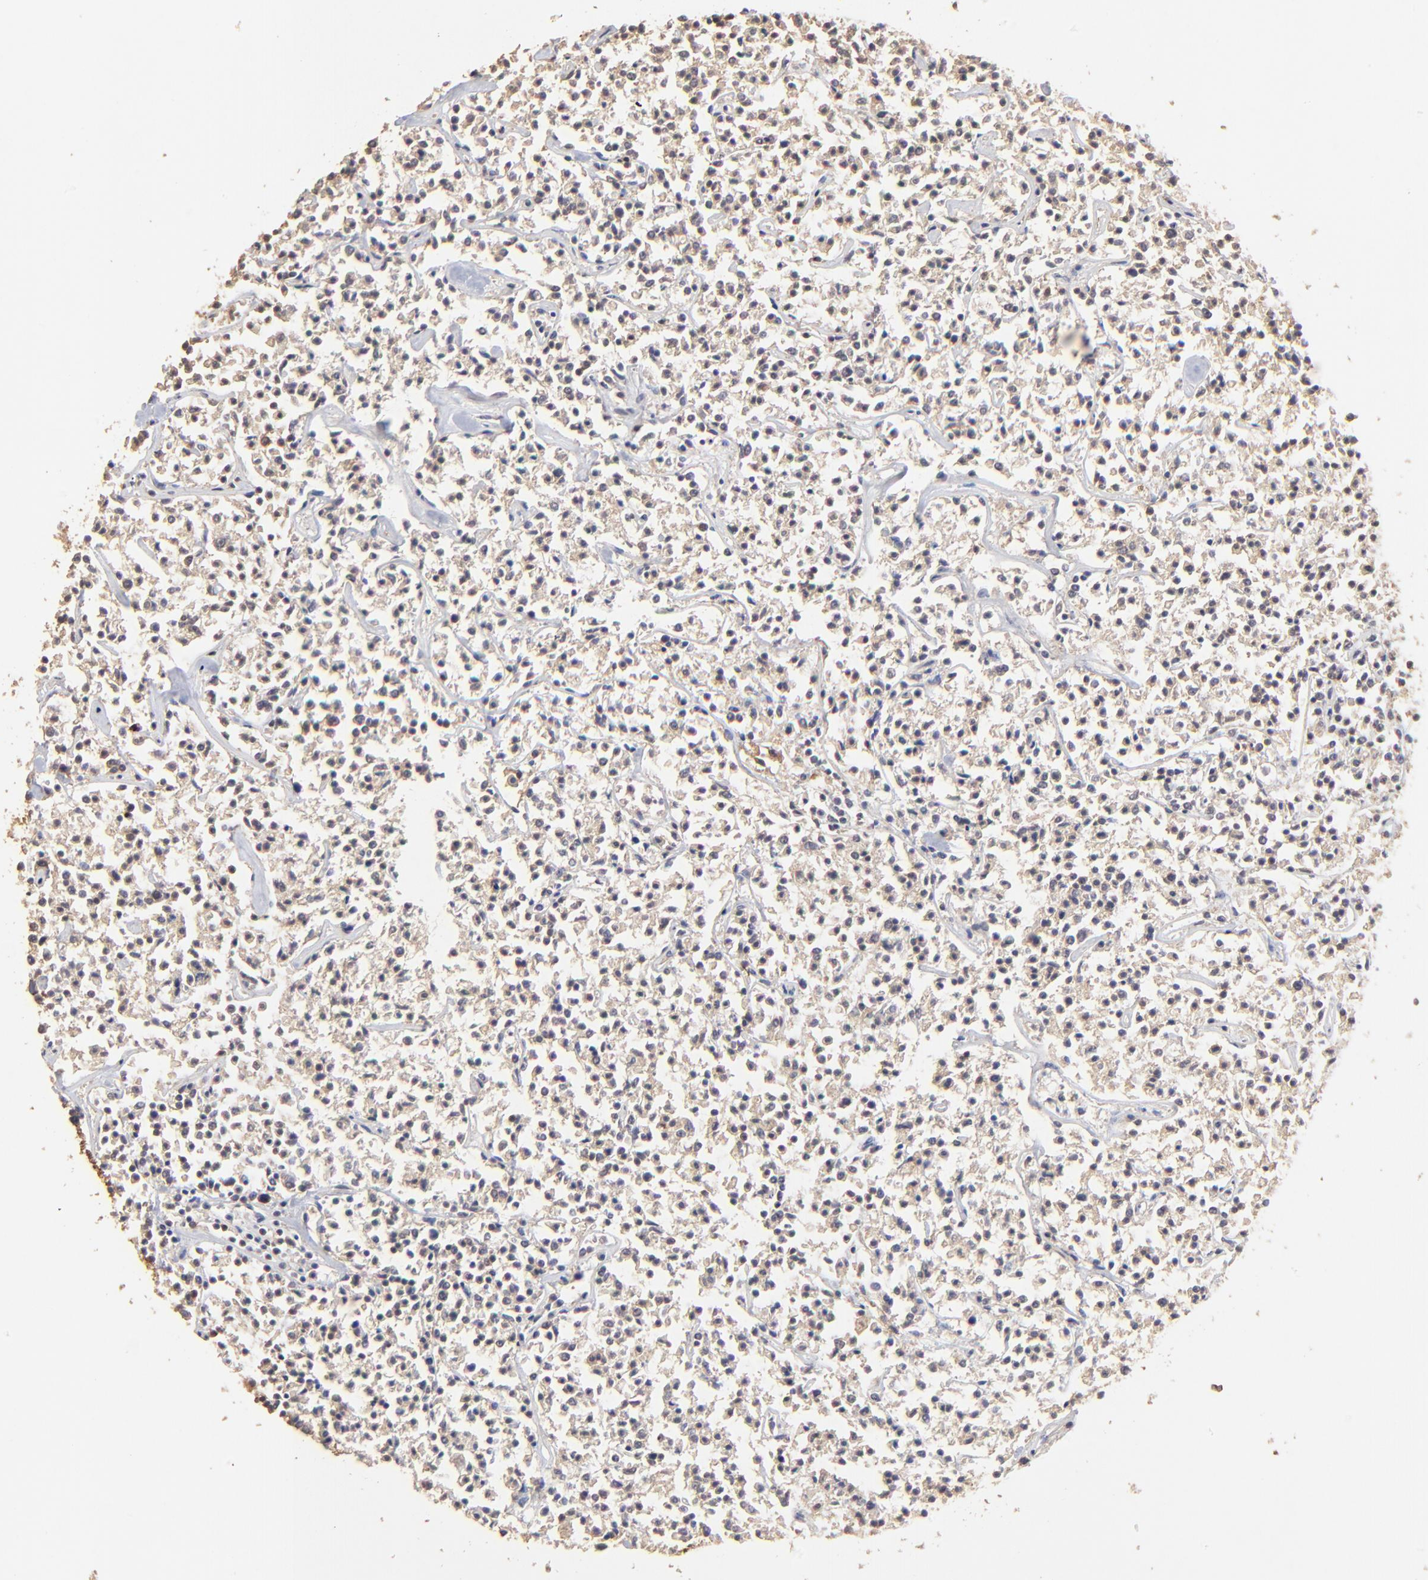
{"staining": {"intensity": "weak", "quantity": ">75%", "location": "cytoplasmic/membranous"}, "tissue": "lymphoma", "cell_type": "Tumor cells", "image_type": "cancer", "snomed": [{"axis": "morphology", "description": "Malignant lymphoma, non-Hodgkin's type, Low grade"}, {"axis": "topography", "description": "Small intestine"}], "caption": "IHC of malignant lymphoma, non-Hodgkin's type (low-grade) displays low levels of weak cytoplasmic/membranous staining in about >75% of tumor cells. The staining is performed using DAB (3,3'-diaminobenzidine) brown chromogen to label protein expression. The nuclei are counter-stained blue using hematoxylin.", "gene": "STON2", "patient": {"sex": "female", "age": 59}}